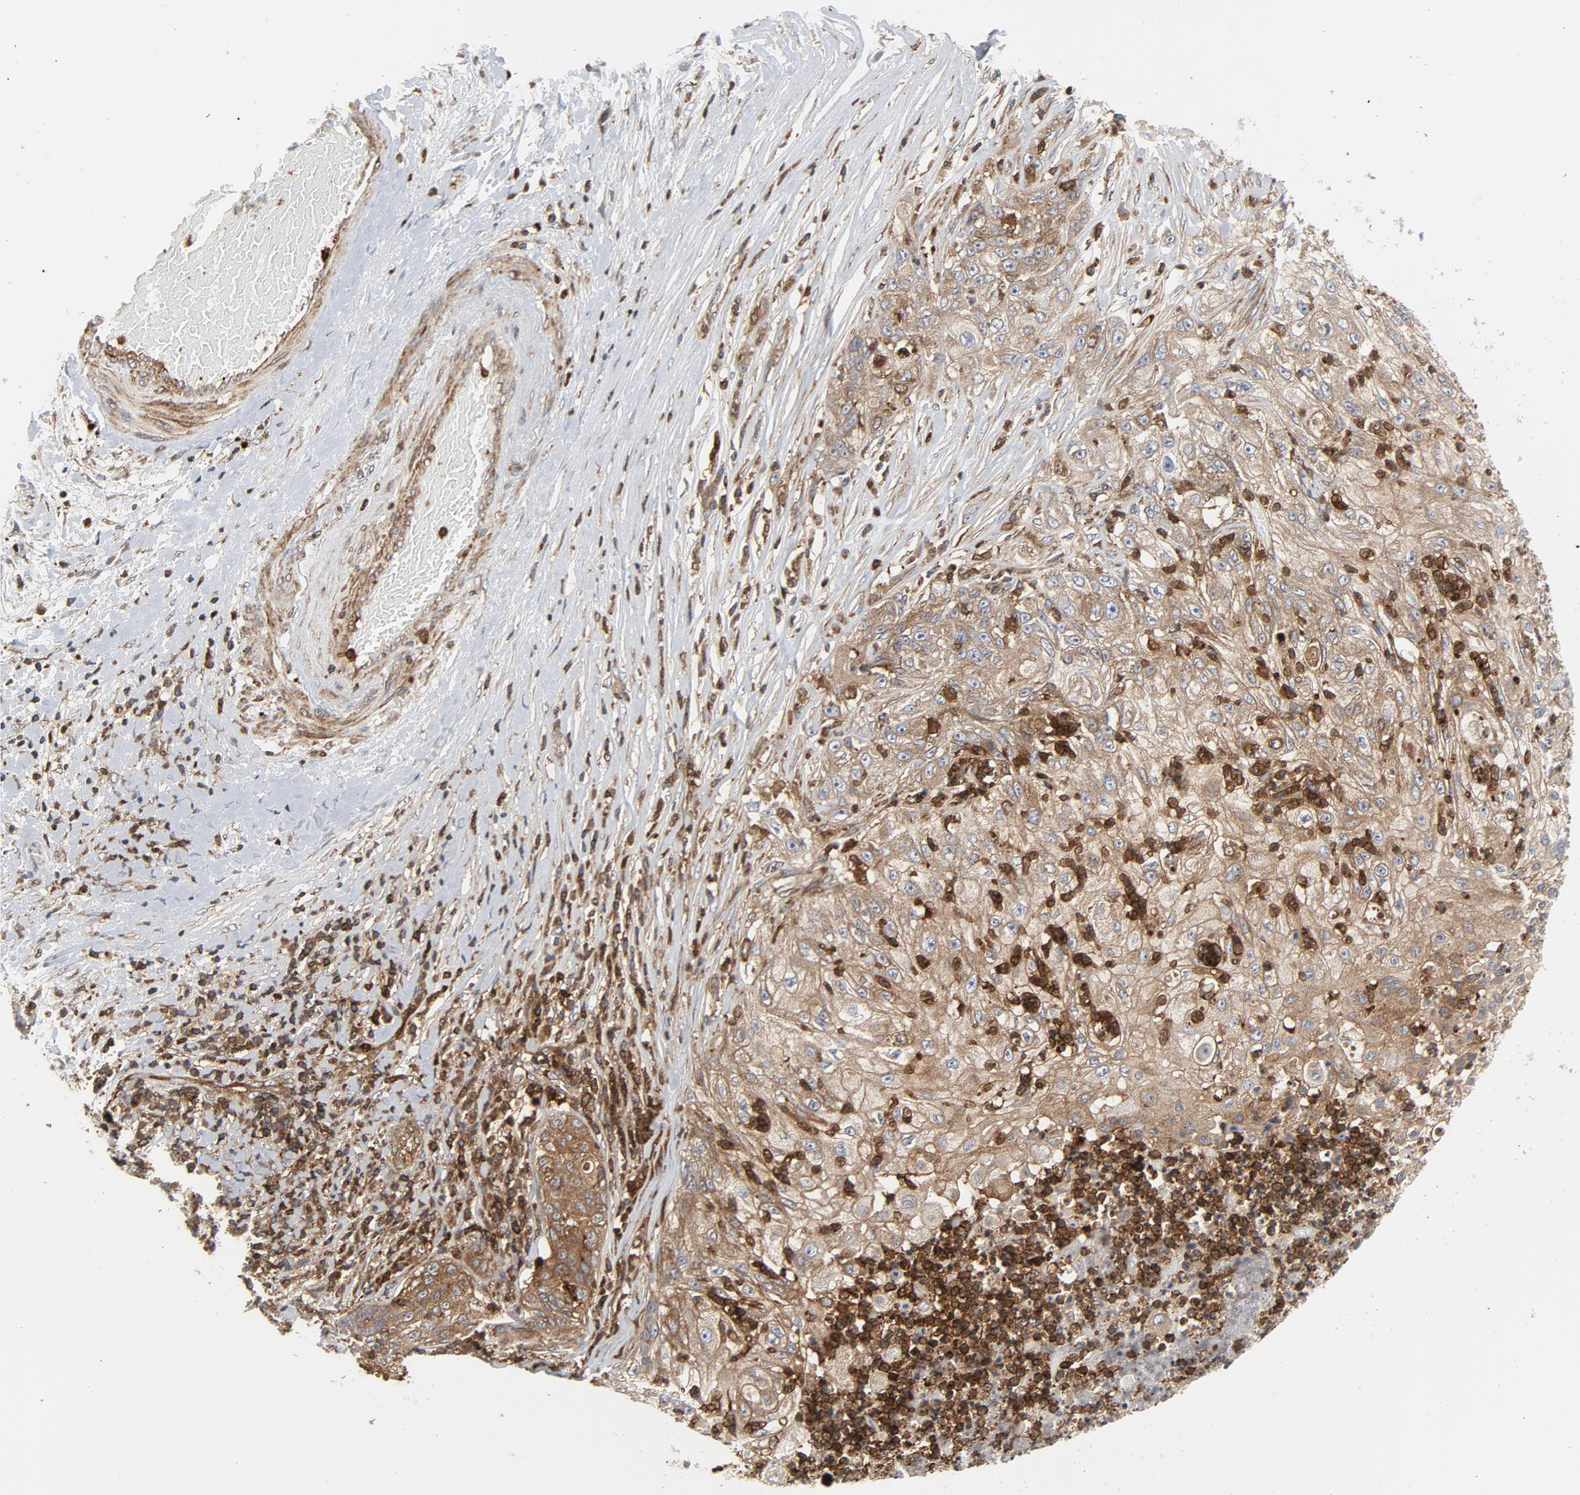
{"staining": {"intensity": "moderate", "quantity": ">75%", "location": "cytoplasmic/membranous"}, "tissue": "lung cancer", "cell_type": "Tumor cells", "image_type": "cancer", "snomed": [{"axis": "morphology", "description": "Inflammation, NOS"}, {"axis": "morphology", "description": "Squamous cell carcinoma, NOS"}, {"axis": "topography", "description": "Lymph node"}, {"axis": "topography", "description": "Soft tissue"}, {"axis": "topography", "description": "Lung"}], "caption": "The immunohistochemical stain highlights moderate cytoplasmic/membranous staining in tumor cells of lung cancer (squamous cell carcinoma) tissue.", "gene": "YES1", "patient": {"sex": "male", "age": 66}}